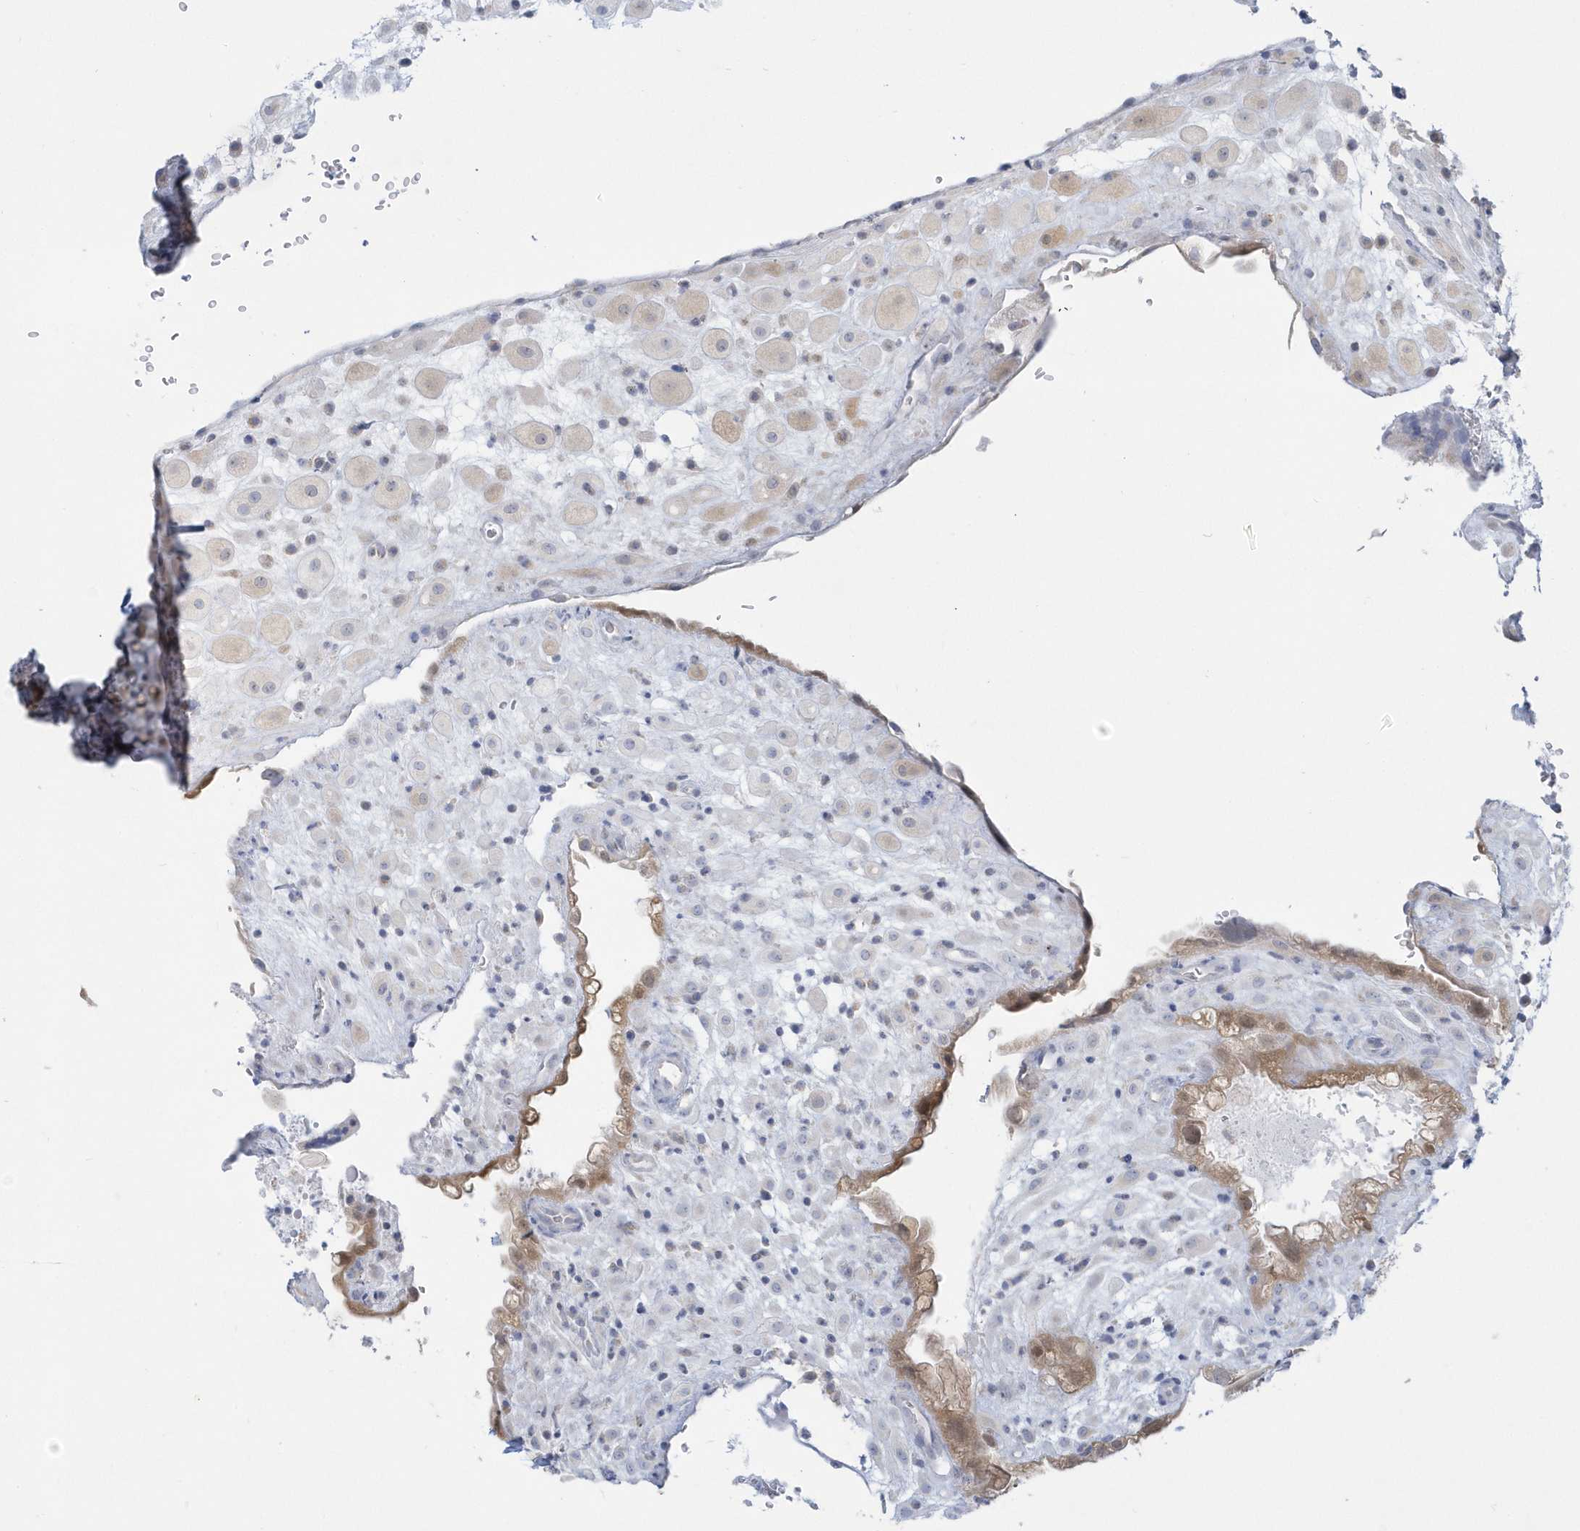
{"staining": {"intensity": "negative", "quantity": "none", "location": "none"}, "tissue": "placenta", "cell_type": "Decidual cells", "image_type": "normal", "snomed": [{"axis": "morphology", "description": "Normal tissue, NOS"}, {"axis": "topography", "description": "Placenta"}], "caption": "This is an IHC image of unremarkable human placenta. There is no positivity in decidual cells.", "gene": "PCBD1", "patient": {"sex": "female", "age": 35}}